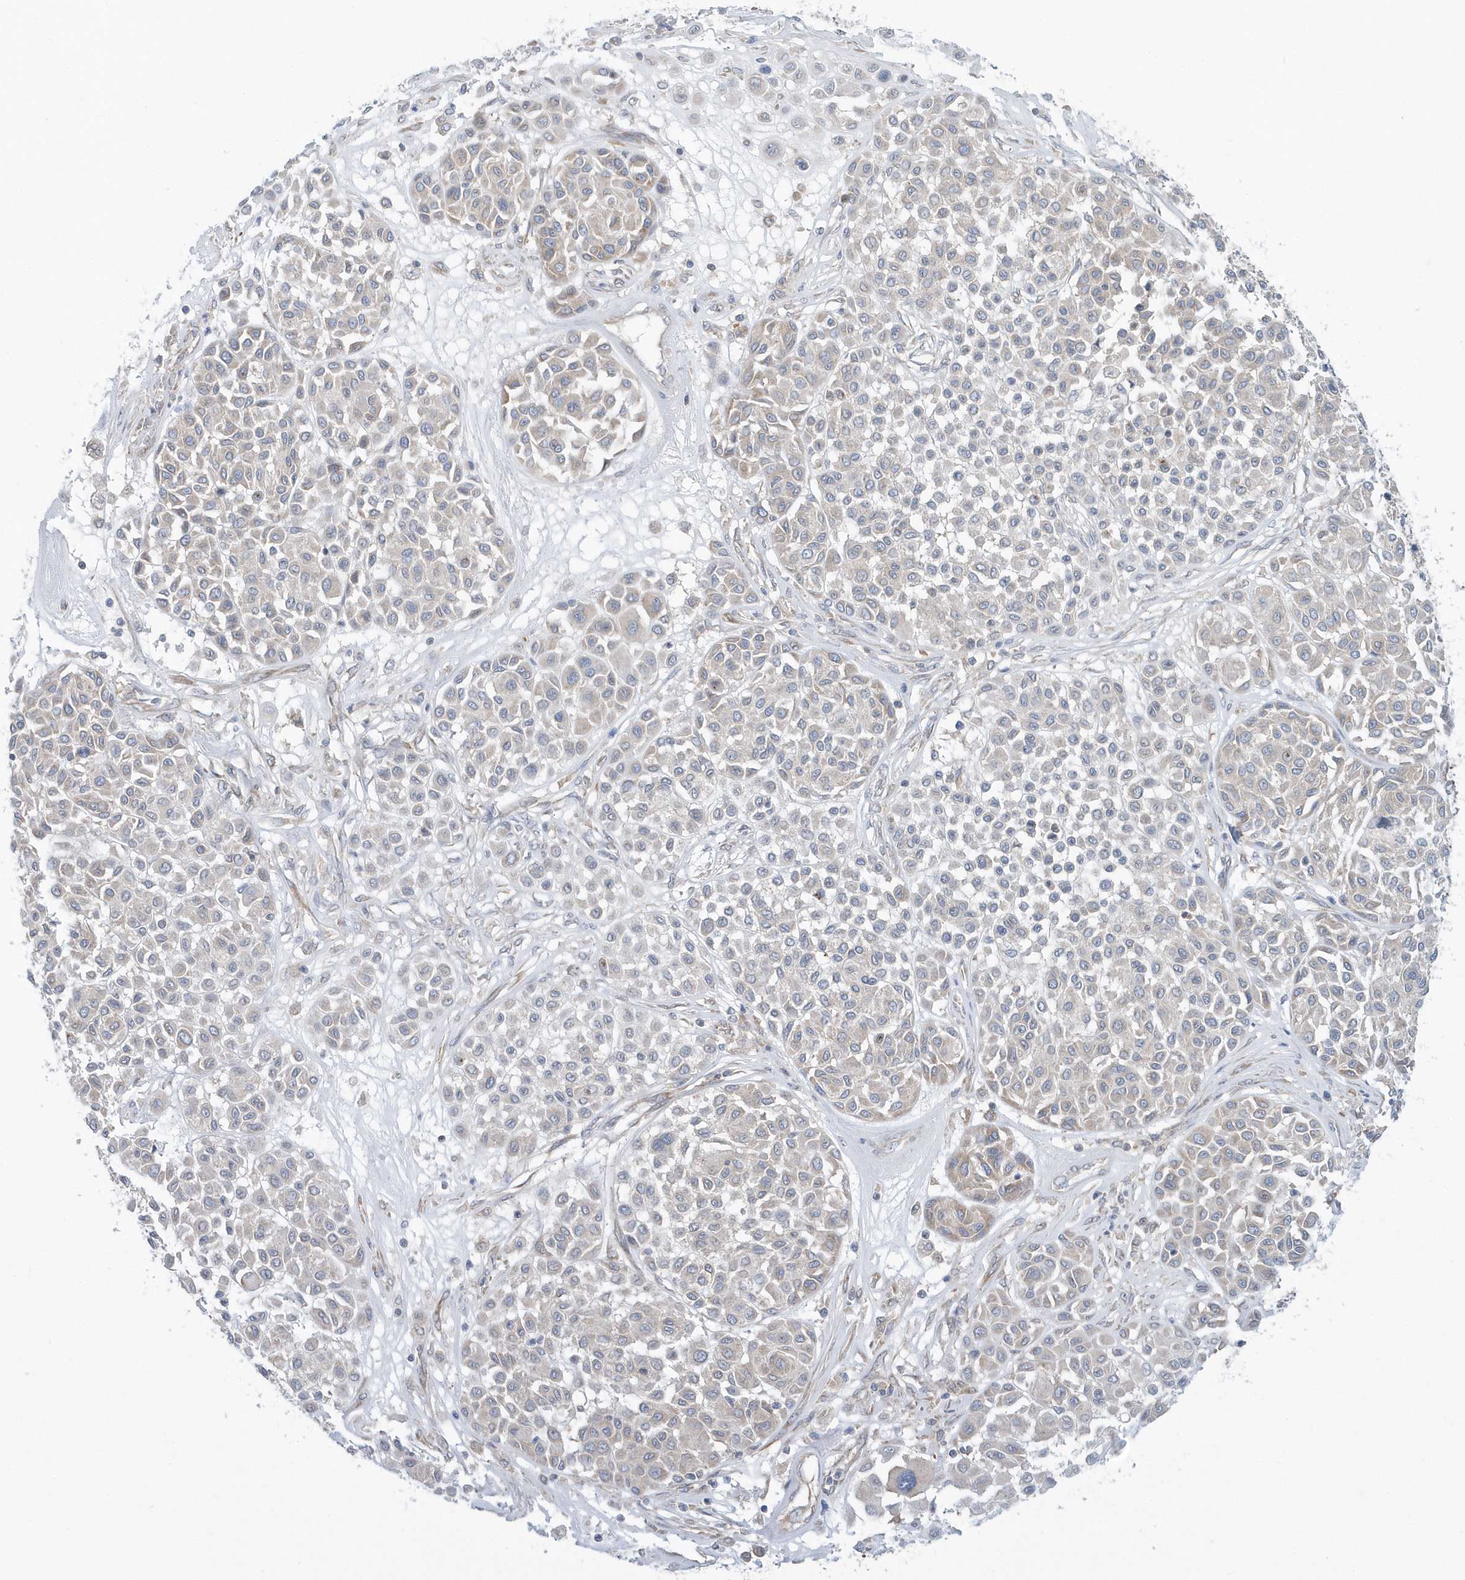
{"staining": {"intensity": "negative", "quantity": "none", "location": "none"}, "tissue": "melanoma", "cell_type": "Tumor cells", "image_type": "cancer", "snomed": [{"axis": "morphology", "description": "Malignant melanoma, Metastatic site"}, {"axis": "topography", "description": "Soft tissue"}], "caption": "Immunohistochemical staining of human melanoma shows no significant expression in tumor cells. (DAB (3,3'-diaminobenzidine) immunohistochemistry, high magnification).", "gene": "EIF3C", "patient": {"sex": "male", "age": 41}}